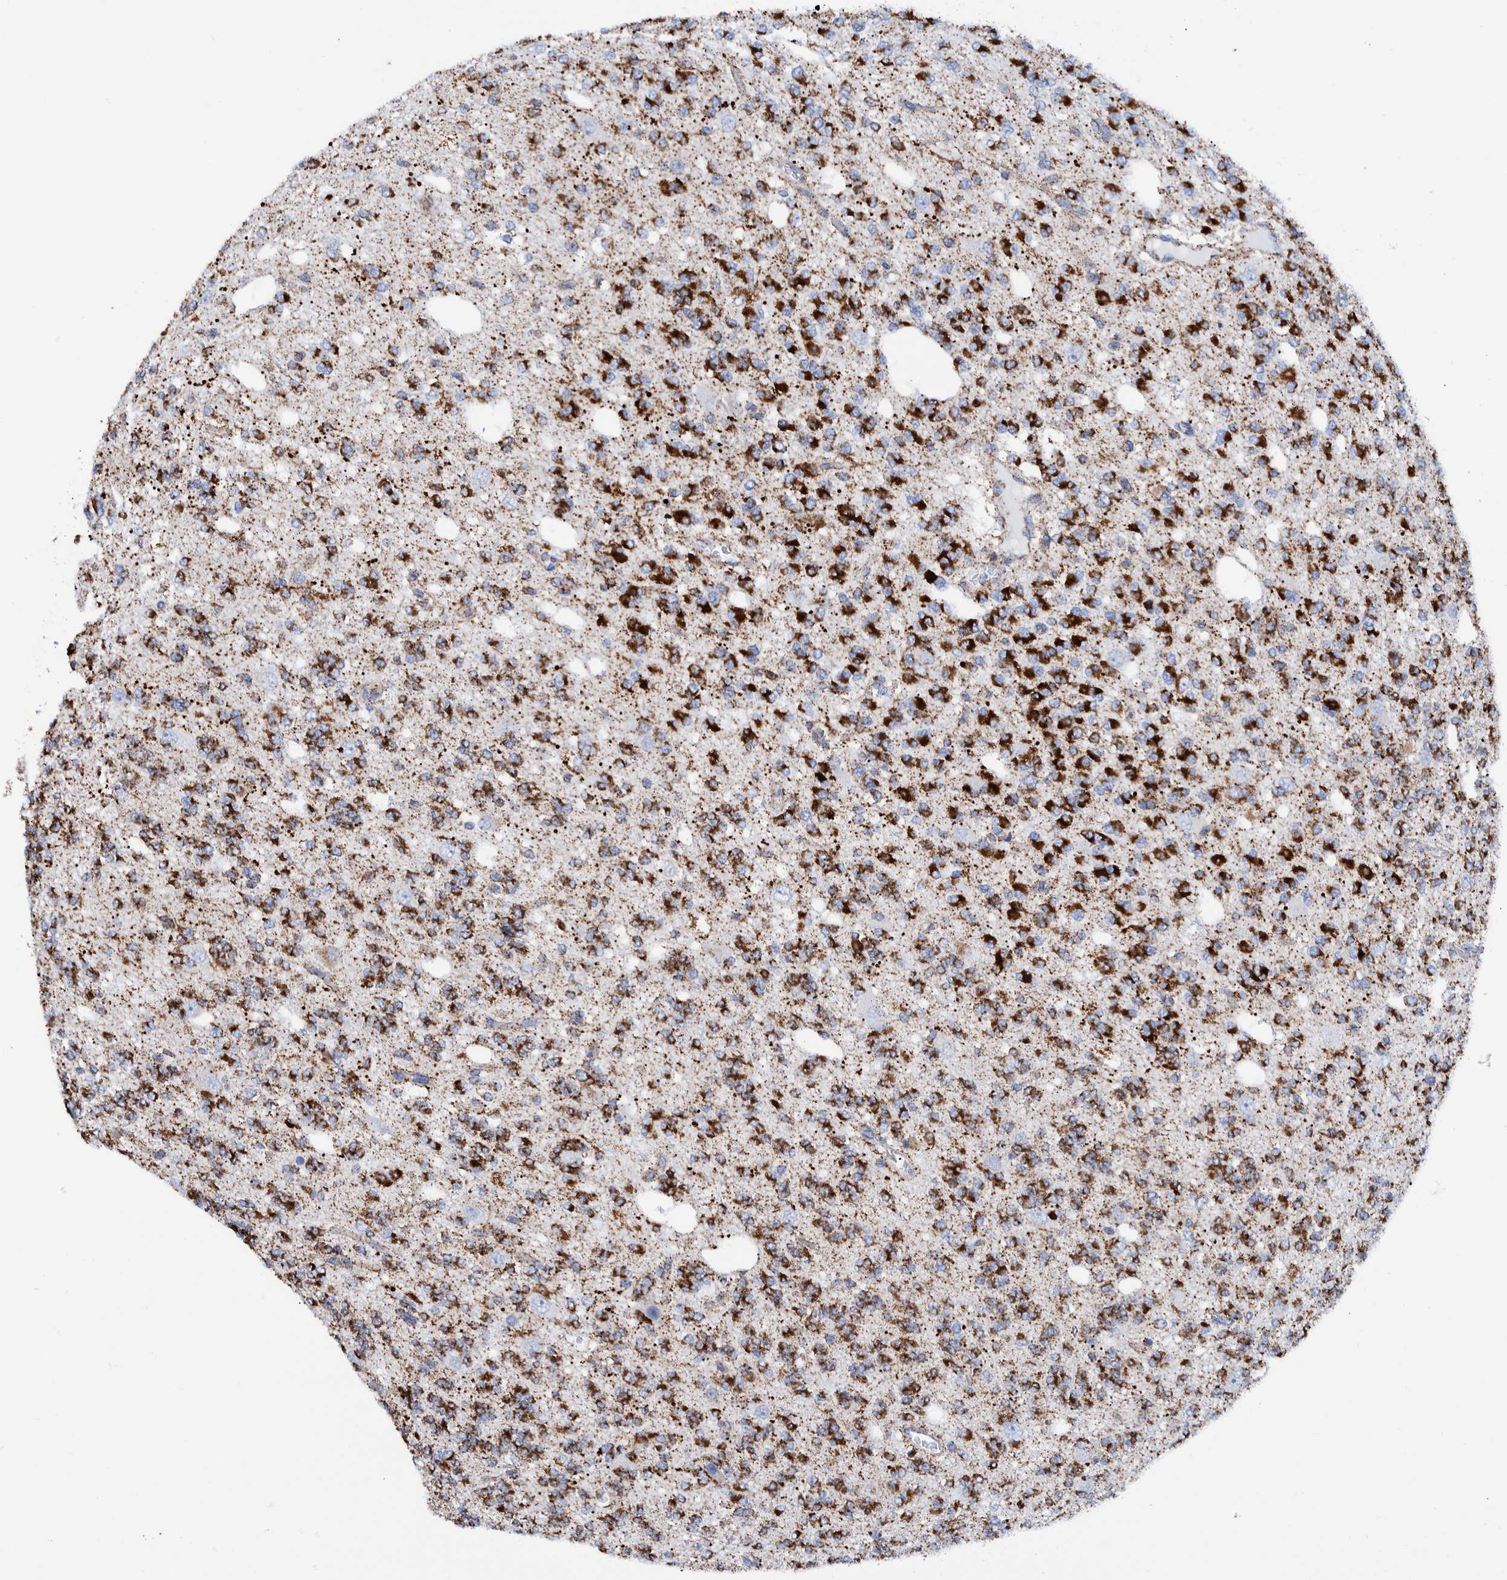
{"staining": {"intensity": "strong", "quantity": ">75%", "location": "cytoplasmic/membranous"}, "tissue": "glioma", "cell_type": "Tumor cells", "image_type": "cancer", "snomed": [{"axis": "morphology", "description": "Glioma, malignant, Low grade"}, {"axis": "topography", "description": "Brain"}], "caption": "A photomicrograph of human glioma stained for a protein displays strong cytoplasmic/membranous brown staining in tumor cells.", "gene": "DECR1", "patient": {"sex": "male", "age": 38}}